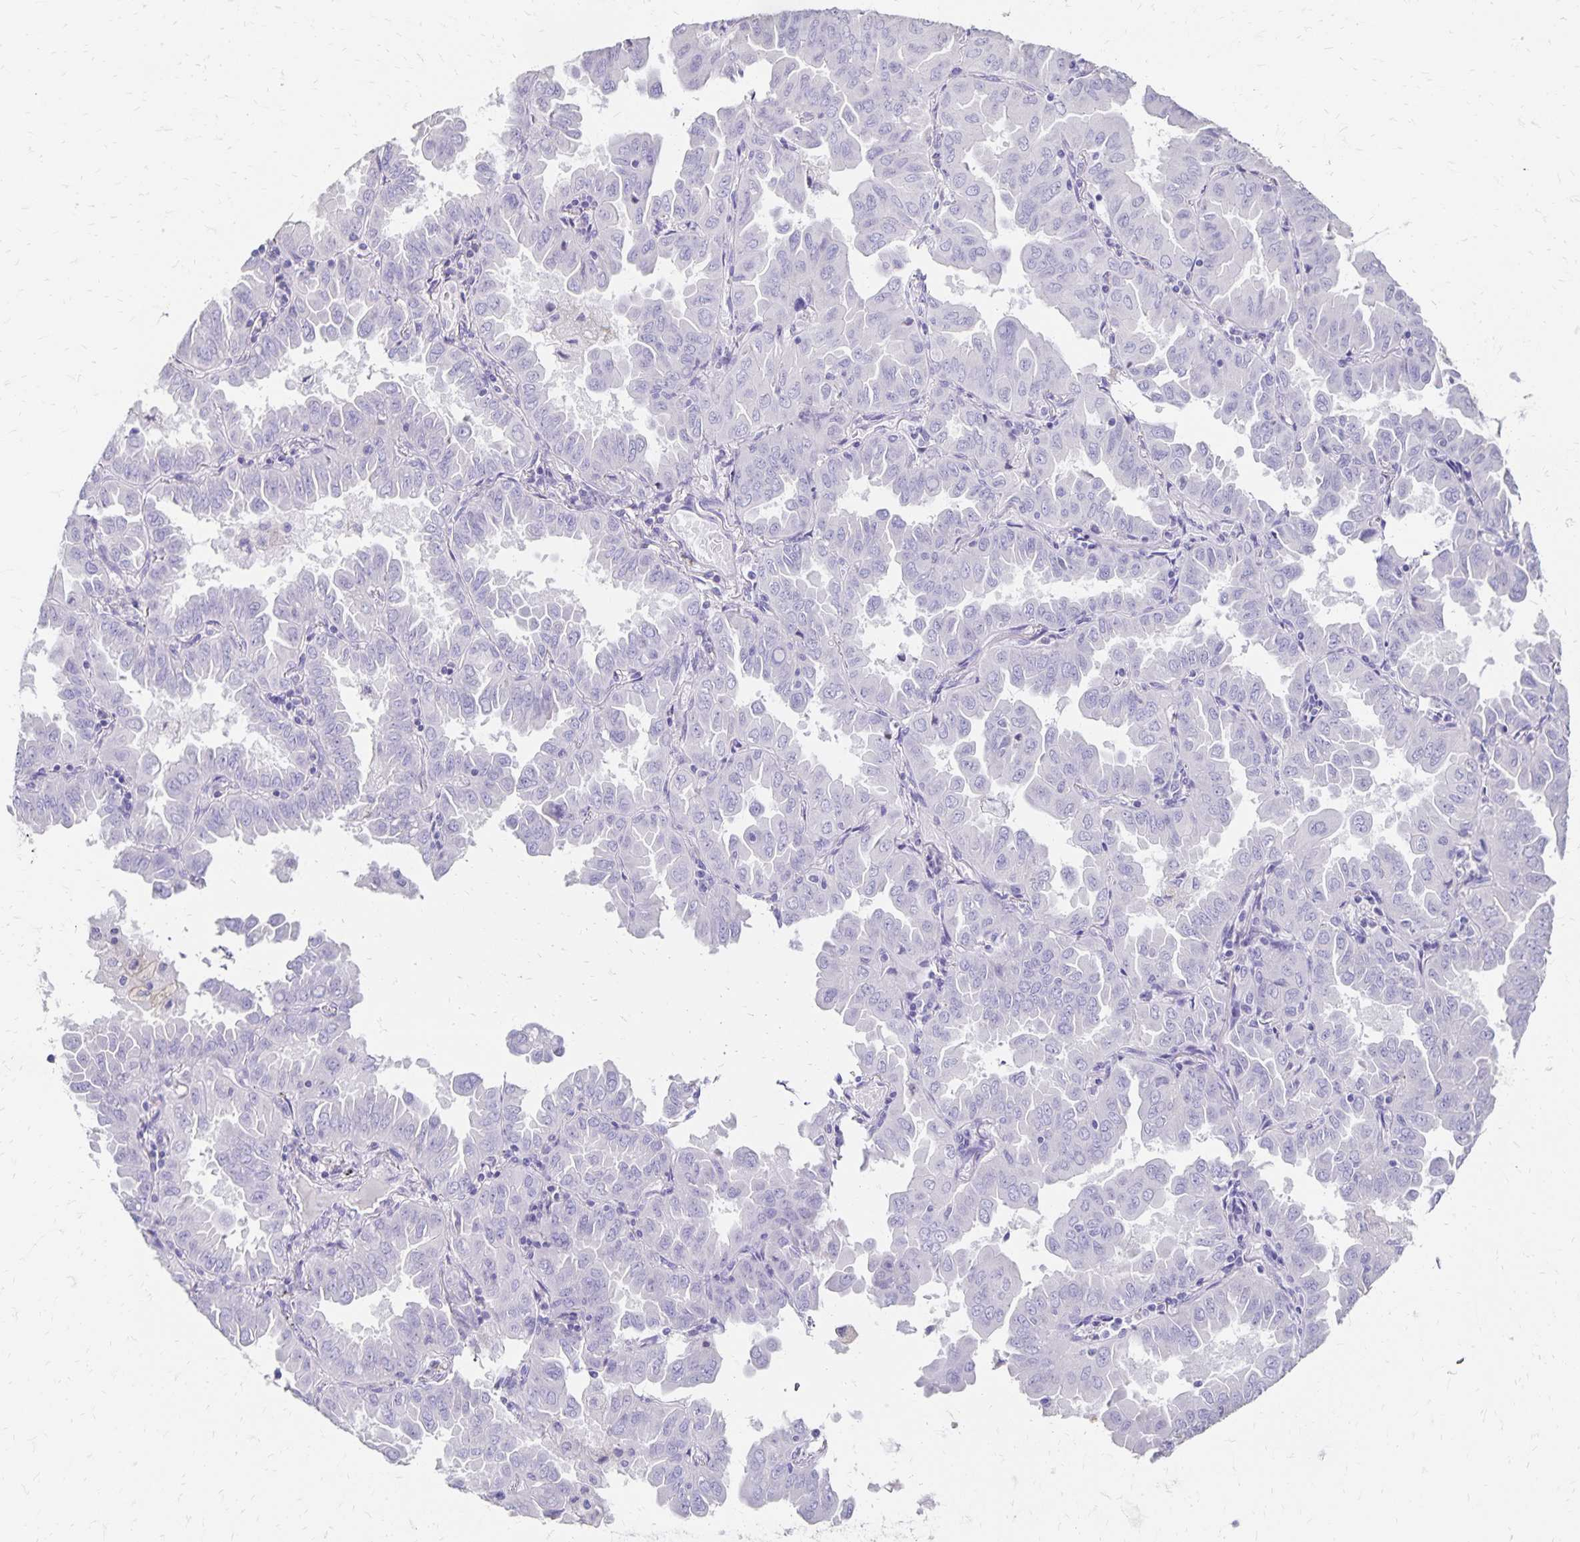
{"staining": {"intensity": "negative", "quantity": "none", "location": "none"}, "tissue": "lung cancer", "cell_type": "Tumor cells", "image_type": "cancer", "snomed": [{"axis": "morphology", "description": "Adenocarcinoma, NOS"}, {"axis": "topography", "description": "Lung"}], "caption": "Tumor cells are negative for brown protein staining in lung adenocarcinoma.", "gene": "DYNLT4", "patient": {"sex": "male", "age": 64}}